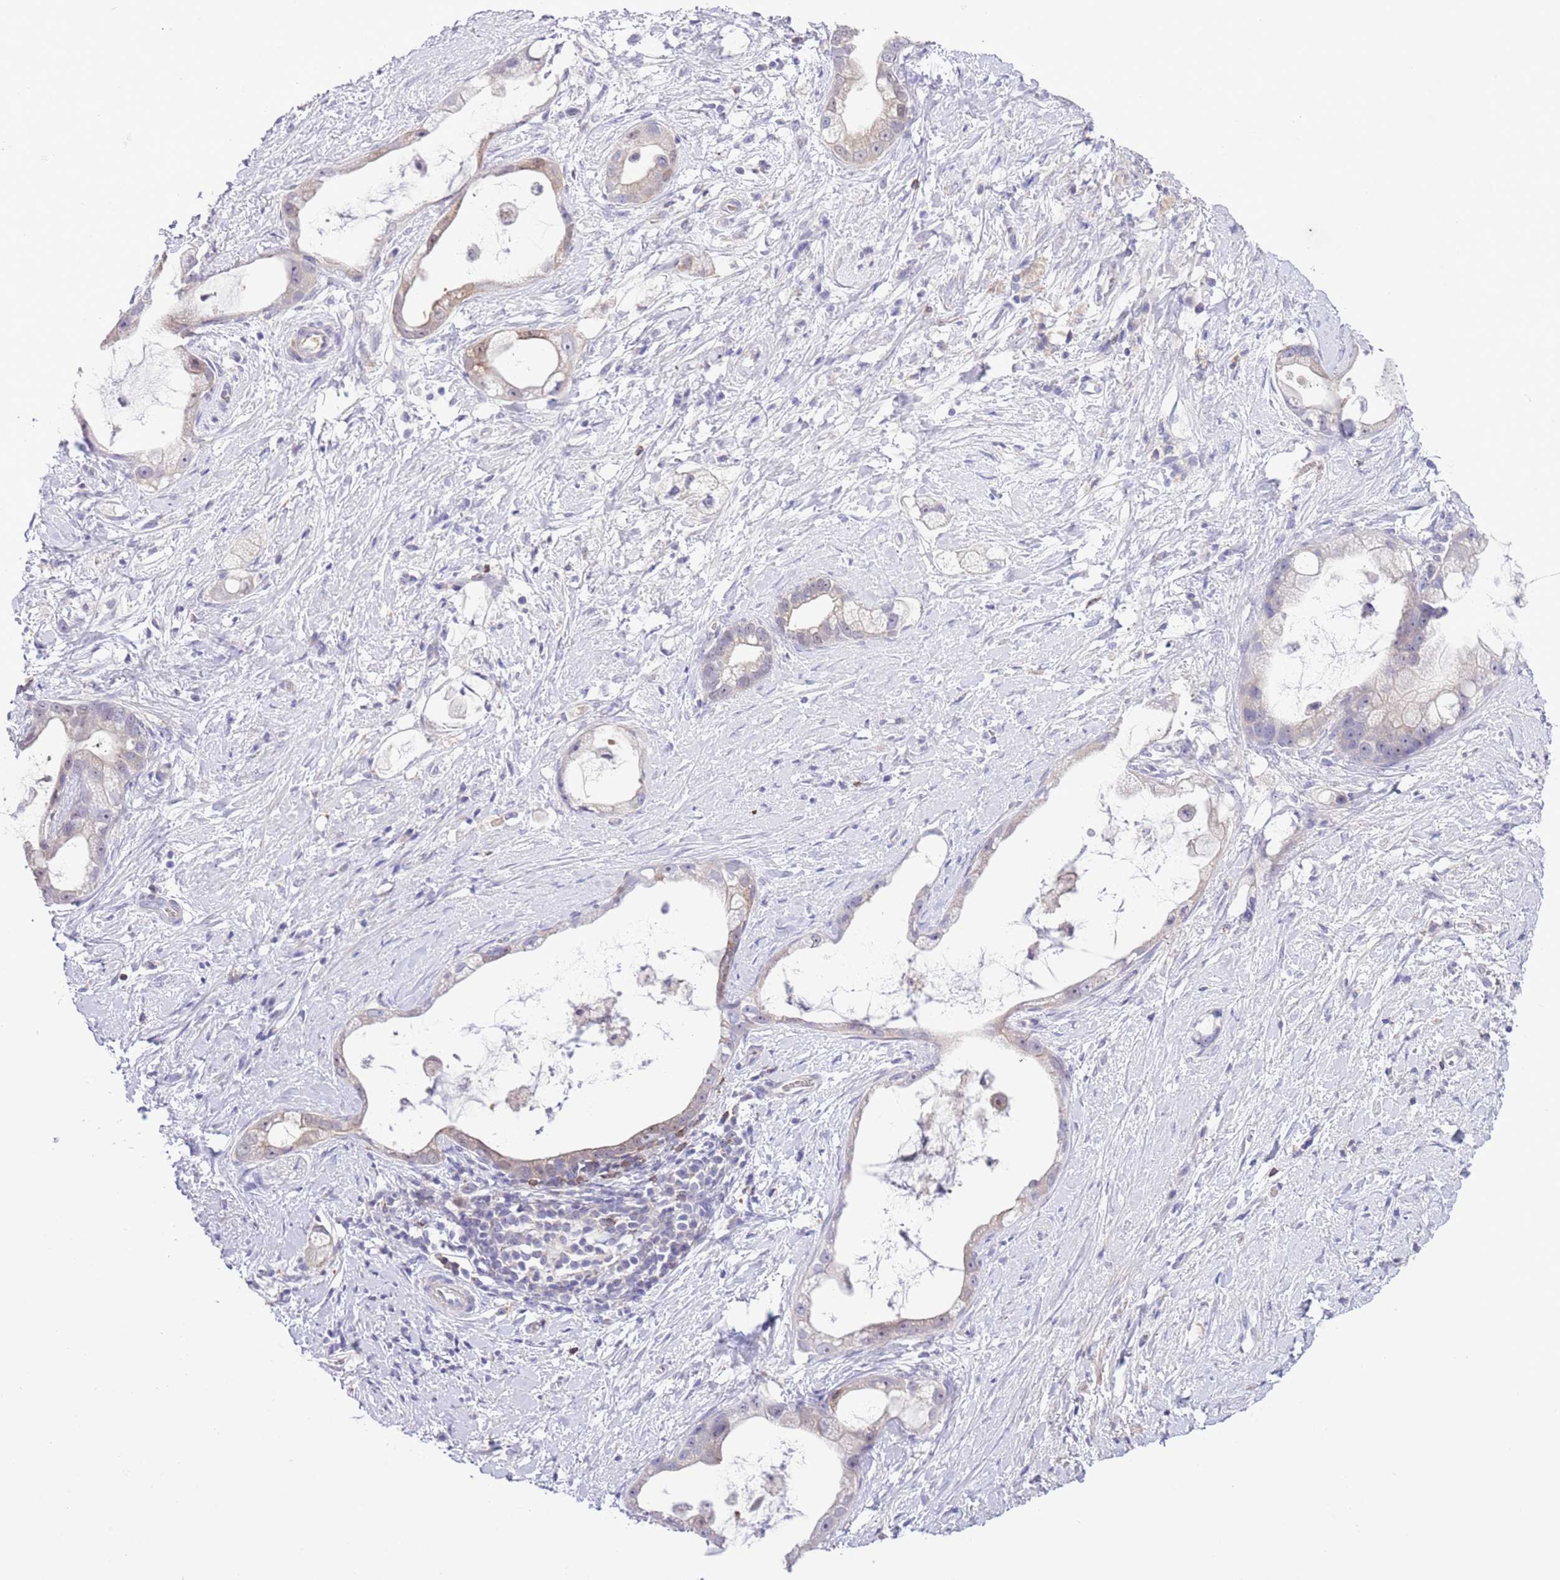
{"staining": {"intensity": "weak", "quantity": "<25%", "location": "cytoplasmic/membranous"}, "tissue": "stomach cancer", "cell_type": "Tumor cells", "image_type": "cancer", "snomed": [{"axis": "morphology", "description": "Adenocarcinoma, NOS"}, {"axis": "topography", "description": "Stomach"}], "caption": "The photomicrograph demonstrates no significant expression in tumor cells of stomach cancer.", "gene": "PRR32", "patient": {"sex": "male", "age": 55}}